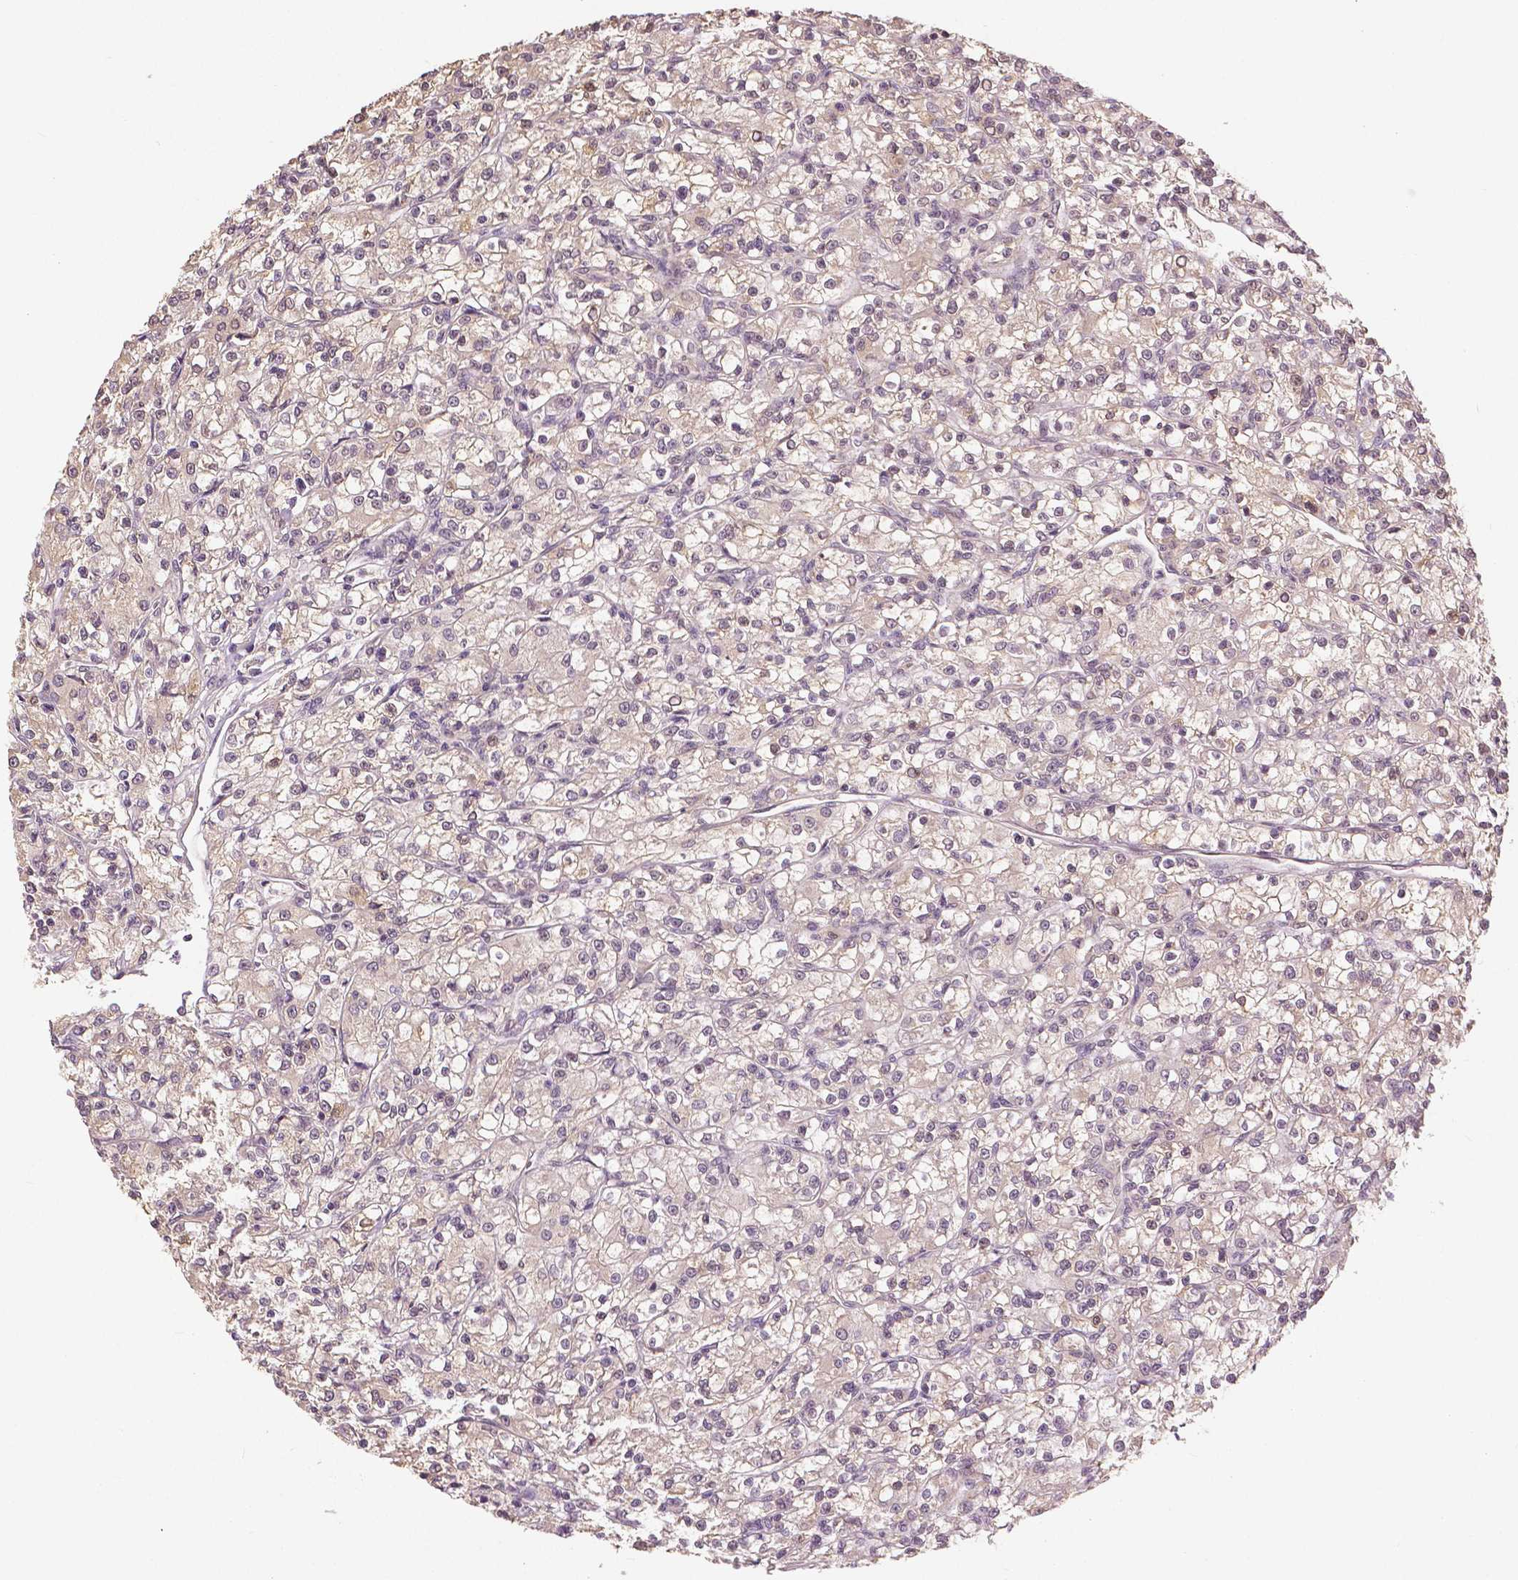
{"staining": {"intensity": "negative", "quantity": "none", "location": "none"}, "tissue": "renal cancer", "cell_type": "Tumor cells", "image_type": "cancer", "snomed": [{"axis": "morphology", "description": "Adenocarcinoma, NOS"}, {"axis": "topography", "description": "Kidney"}], "caption": "IHC image of human renal cancer (adenocarcinoma) stained for a protein (brown), which demonstrates no staining in tumor cells. (Immunohistochemistry, brightfield microscopy, high magnification).", "gene": "MAP1LC3B", "patient": {"sex": "female", "age": 59}}